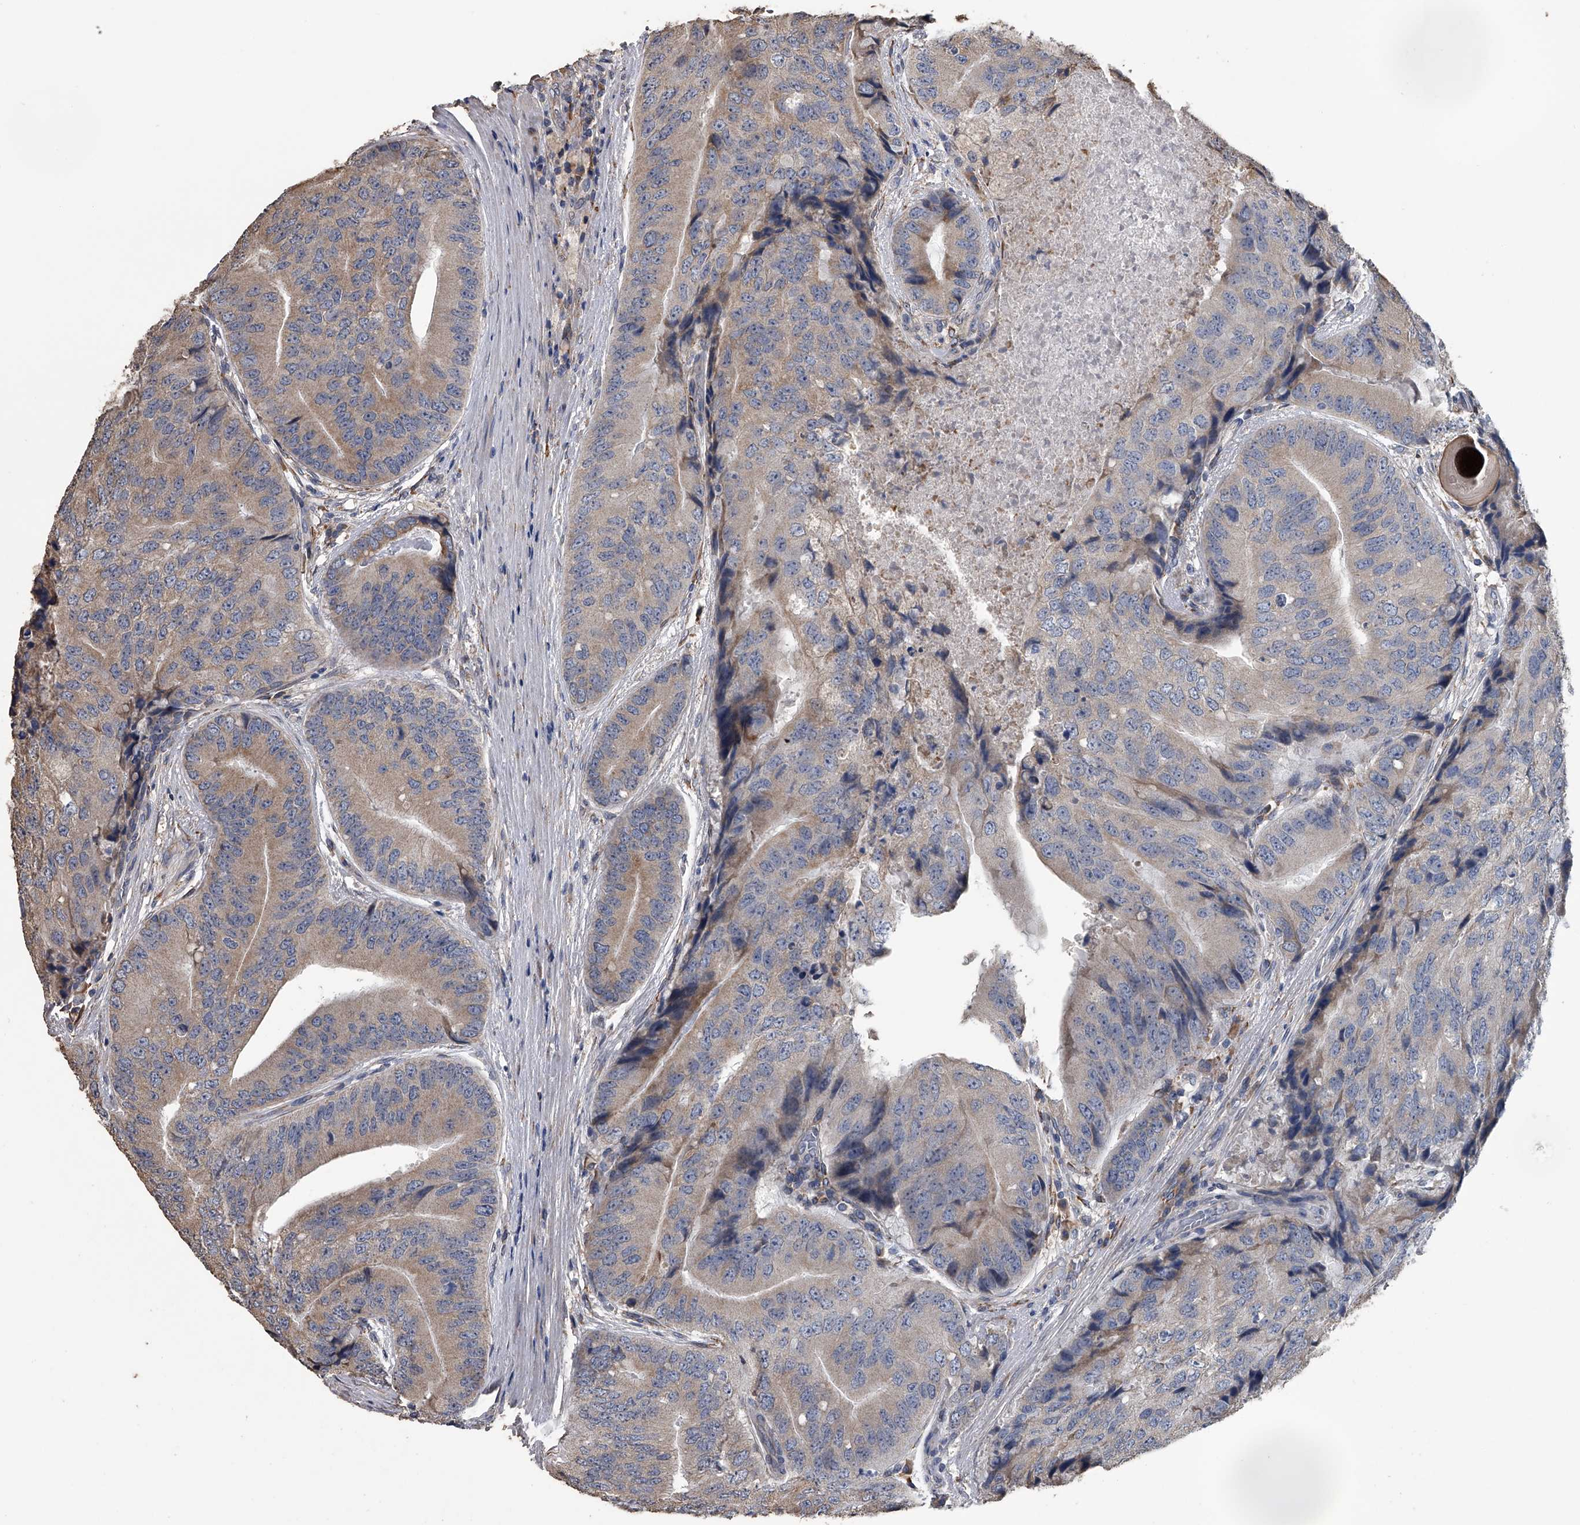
{"staining": {"intensity": "weak", "quantity": "25%-75%", "location": "cytoplasmic/membranous"}, "tissue": "prostate cancer", "cell_type": "Tumor cells", "image_type": "cancer", "snomed": [{"axis": "morphology", "description": "Adenocarcinoma, High grade"}, {"axis": "topography", "description": "Prostate"}], "caption": "Prostate adenocarcinoma (high-grade) tissue displays weak cytoplasmic/membranous expression in about 25%-75% of tumor cells, visualized by immunohistochemistry.", "gene": "PCLO", "patient": {"sex": "male", "age": 70}}